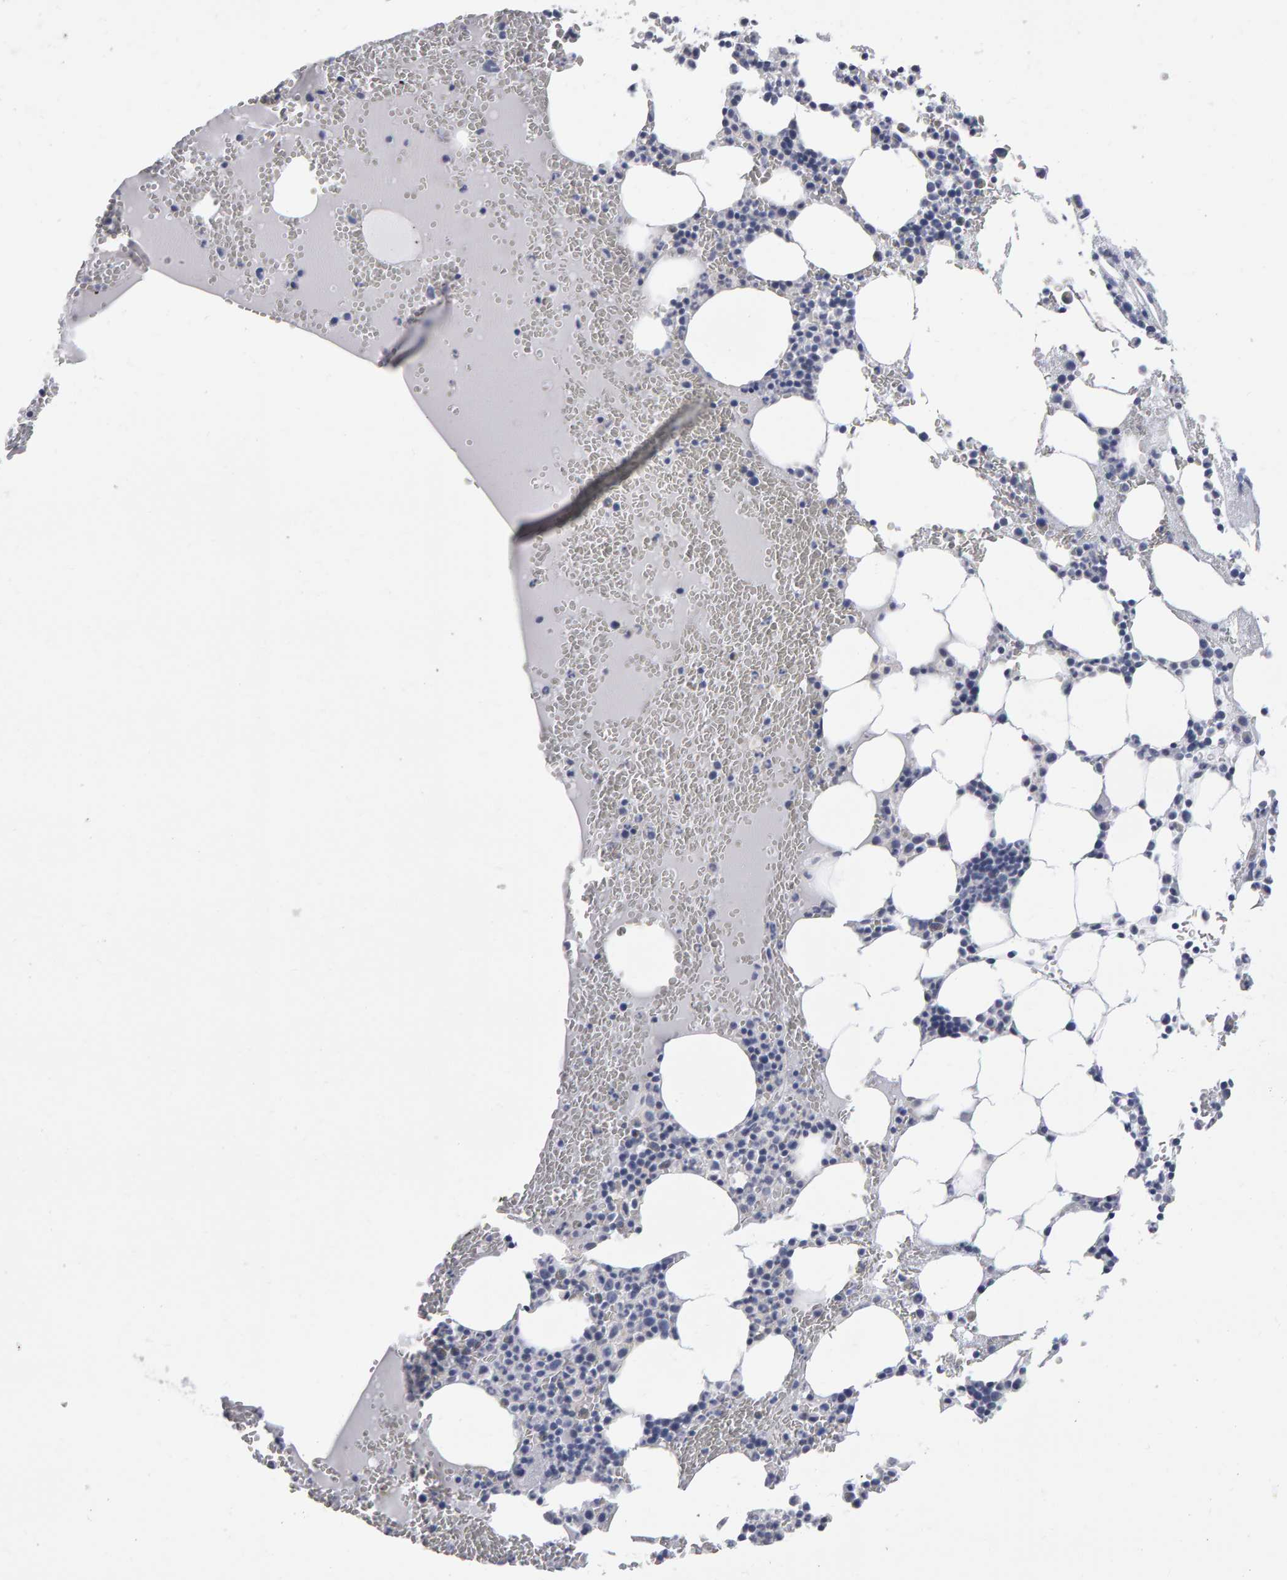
{"staining": {"intensity": "negative", "quantity": "none", "location": "none"}, "tissue": "bone marrow", "cell_type": "Hematopoietic cells", "image_type": "normal", "snomed": [{"axis": "morphology", "description": "Normal tissue, NOS"}, {"axis": "morphology", "description": "Inflammation, NOS"}, {"axis": "topography", "description": "Bone marrow"}], "caption": "A high-resolution photomicrograph shows immunohistochemistry staining of normal bone marrow, which reveals no significant positivity in hematopoietic cells.", "gene": "NCDN", "patient": {"sex": "female", "age": 67}}